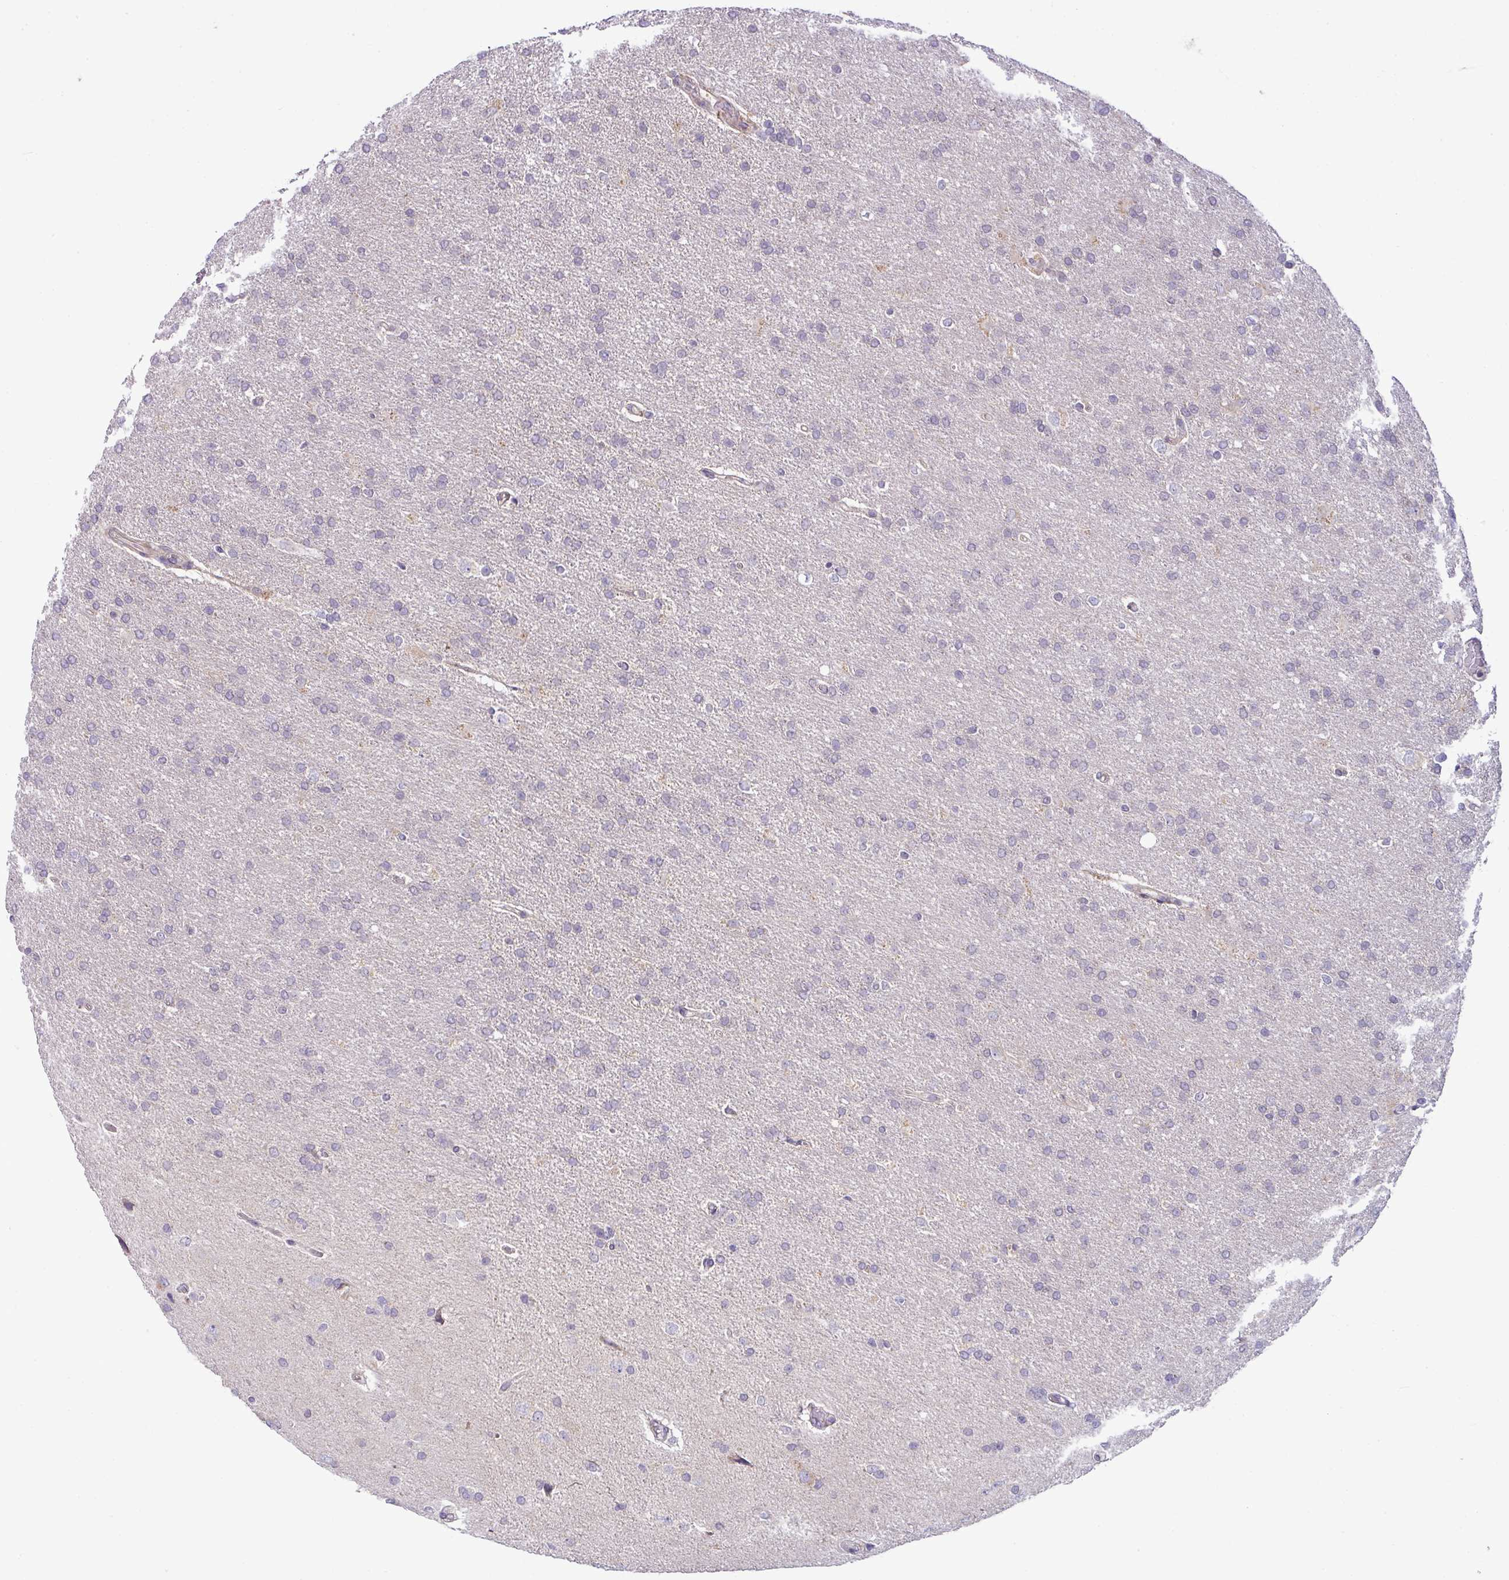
{"staining": {"intensity": "negative", "quantity": "none", "location": "none"}, "tissue": "glioma", "cell_type": "Tumor cells", "image_type": "cancer", "snomed": [{"axis": "morphology", "description": "Glioma, malignant, High grade"}, {"axis": "topography", "description": "Brain"}], "caption": "DAB immunohistochemical staining of human glioma demonstrates no significant positivity in tumor cells.", "gene": "HBEGF", "patient": {"sex": "male", "age": 72}}